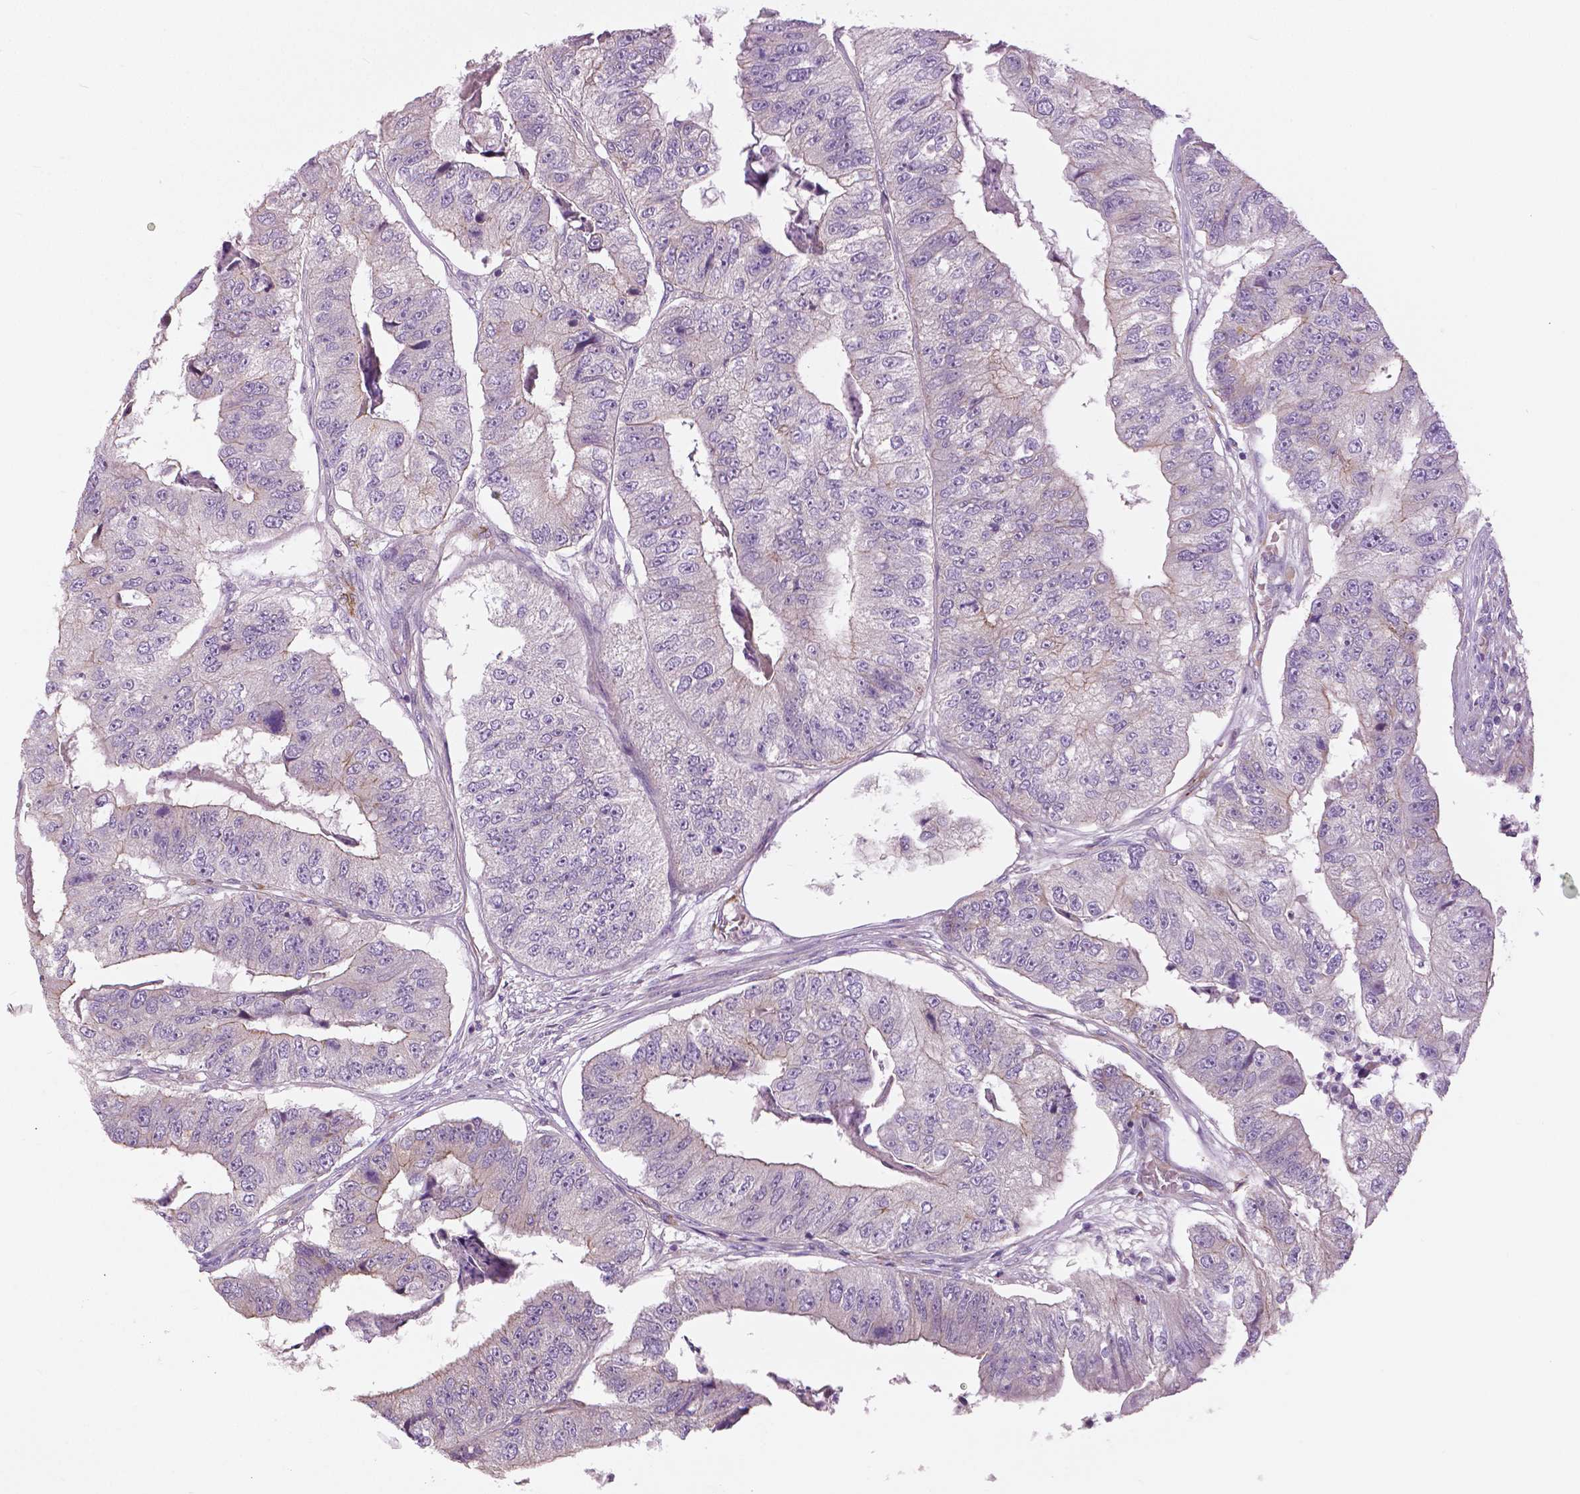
{"staining": {"intensity": "negative", "quantity": "none", "location": "none"}, "tissue": "colorectal cancer", "cell_type": "Tumor cells", "image_type": "cancer", "snomed": [{"axis": "morphology", "description": "Adenocarcinoma, NOS"}, {"axis": "topography", "description": "Colon"}], "caption": "IHC micrograph of neoplastic tissue: colorectal cancer (adenocarcinoma) stained with DAB (3,3'-diaminobenzidine) shows no significant protein positivity in tumor cells.", "gene": "SERPINI1", "patient": {"sex": "female", "age": 67}}